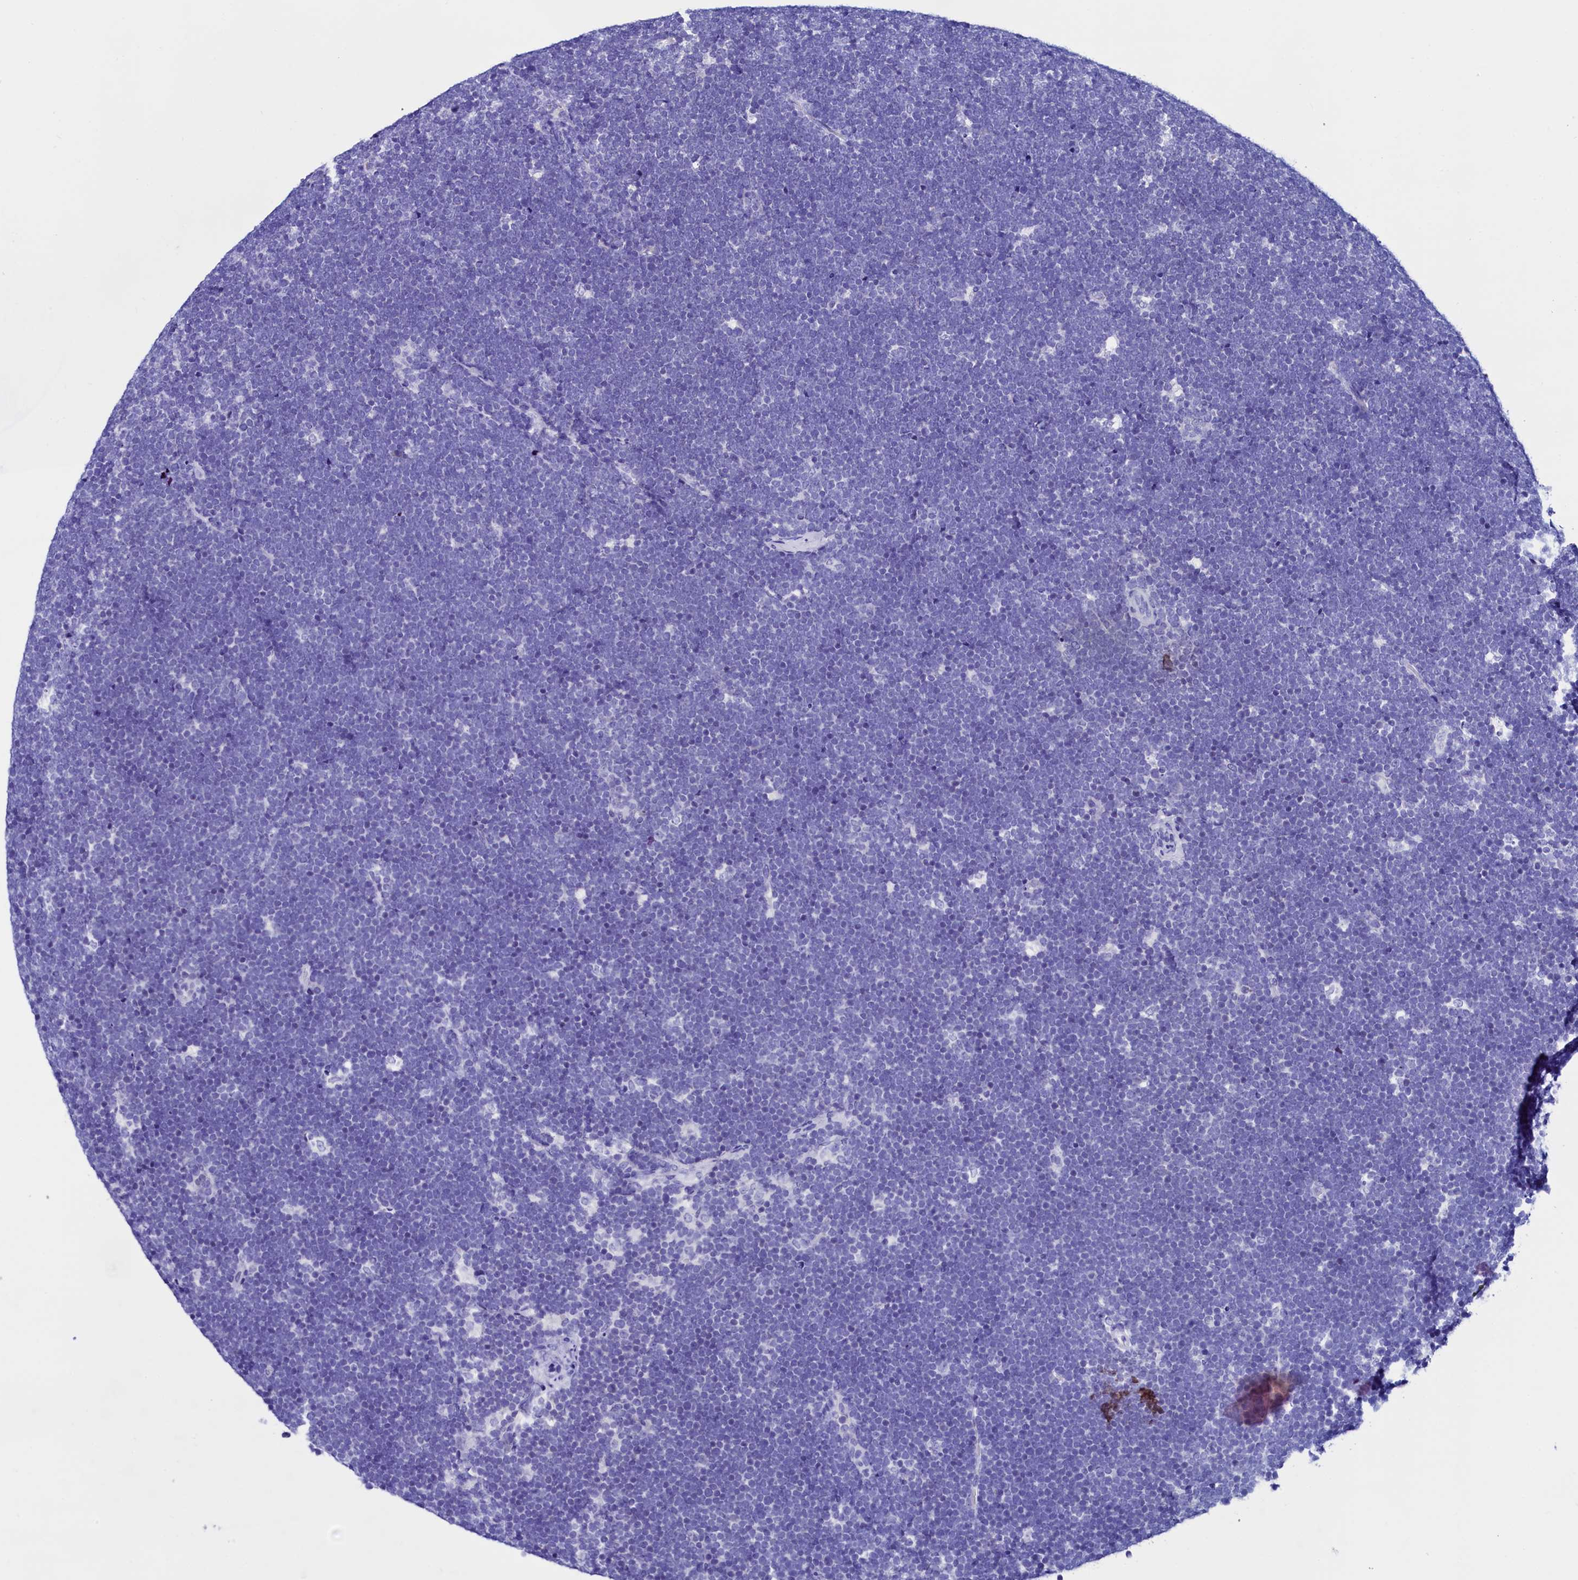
{"staining": {"intensity": "negative", "quantity": "none", "location": "none"}, "tissue": "lymphoma", "cell_type": "Tumor cells", "image_type": "cancer", "snomed": [{"axis": "morphology", "description": "Malignant lymphoma, non-Hodgkin's type, High grade"}, {"axis": "topography", "description": "Lymph node"}], "caption": "There is no significant staining in tumor cells of high-grade malignant lymphoma, non-Hodgkin's type.", "gene": "HAND1", "patient": {"sex": "male", "age": 13}}